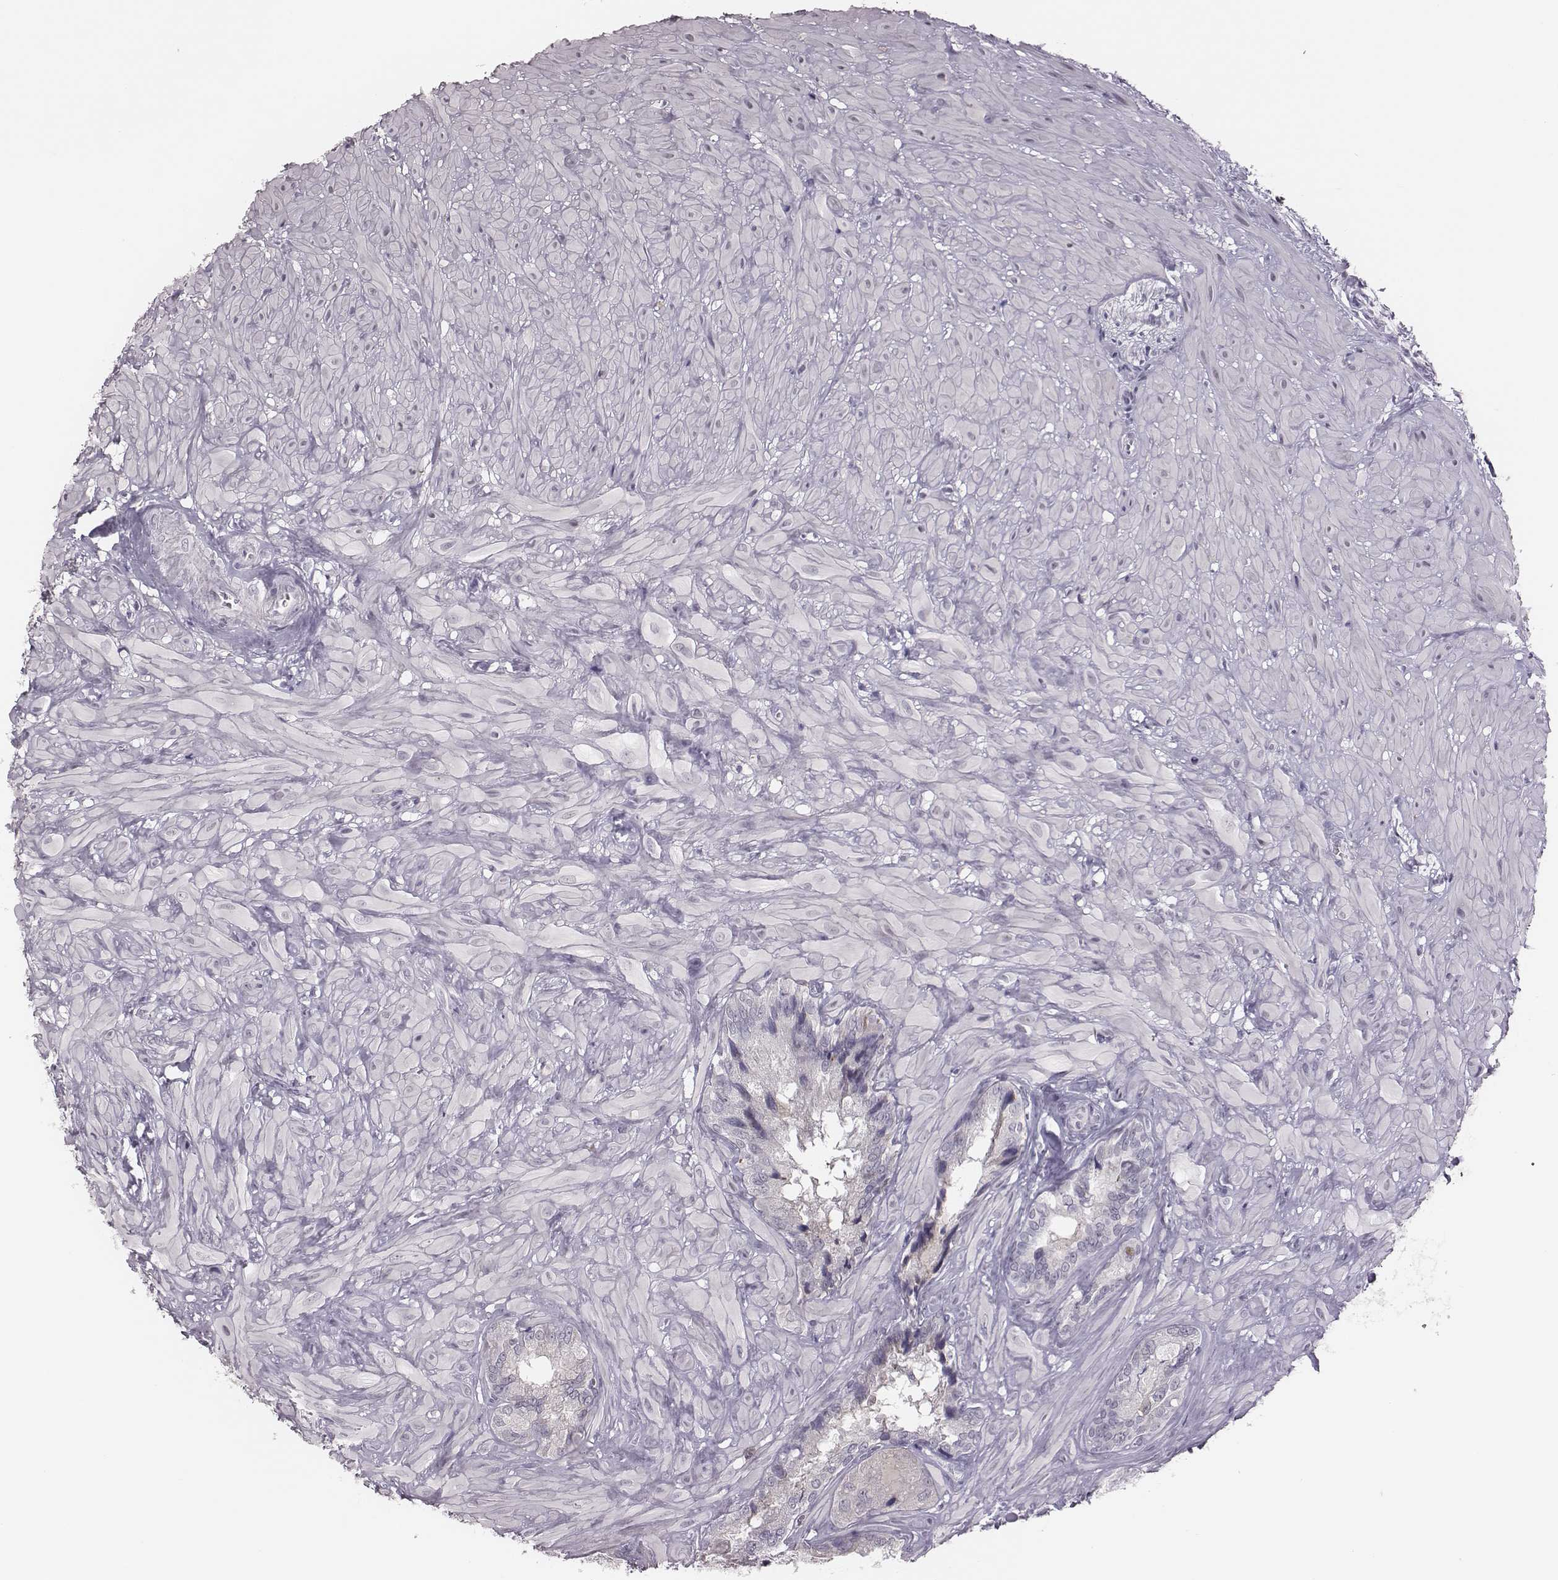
{"staining": {"intensity": "negative", "quantity": "none", "location": "none"}, "tissue": "seminal vesicle", "cell_type": "Glandular cells", "image_type": "normal", "snomed": [{"axis": "morphology", "description": "Normal tissue, NOS"}, {"axis": "topography", "description": "Seminal veicle"}], "caption": "Benign seminal vesicle was stained to show a protein in brown. There is no significant positivity in glandular cells. (IHC, brightfield microscopy, high magnification).", "gene": "PBK", "patient": {"sex": "male", "age": 72}}